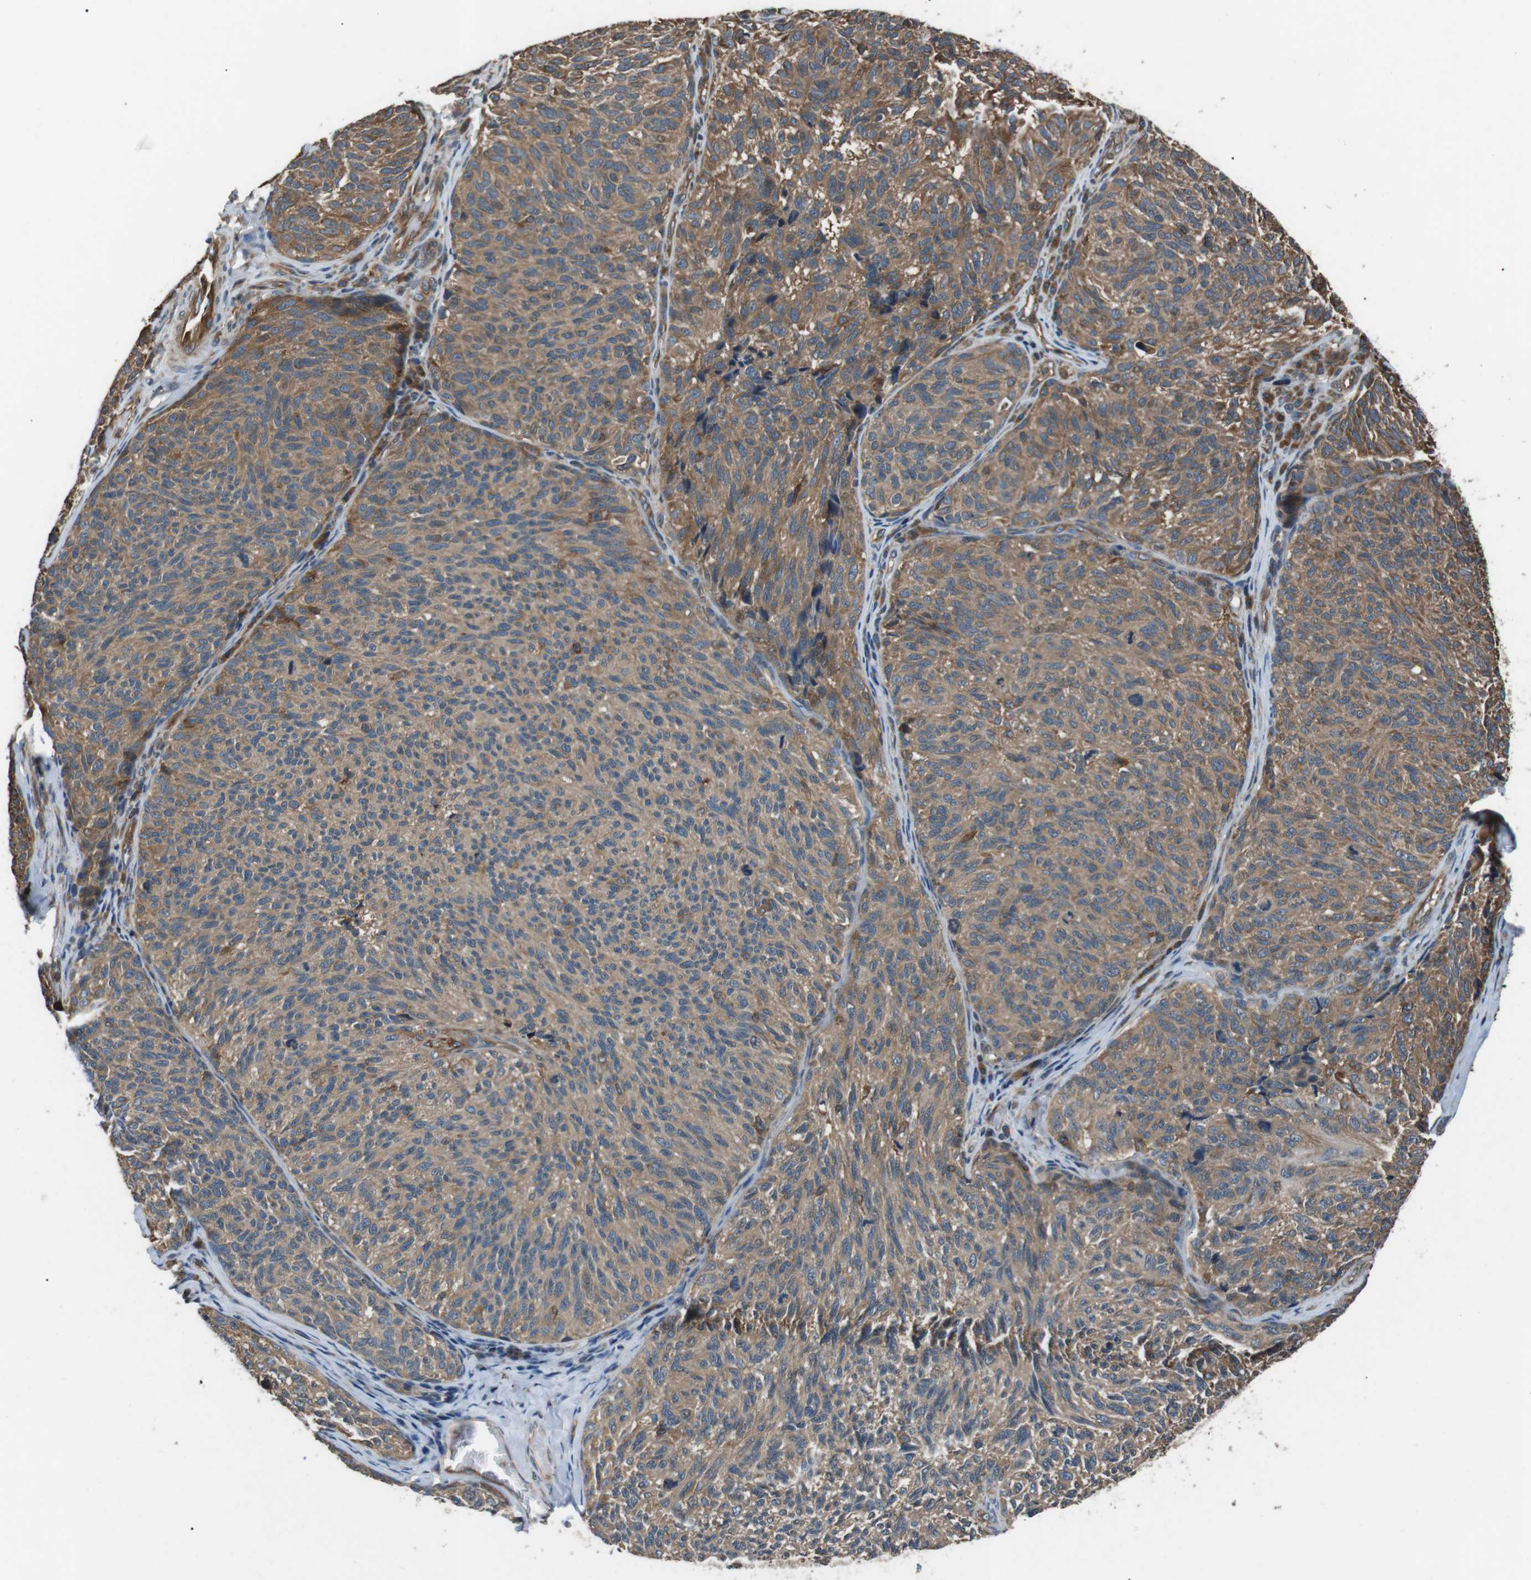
{"staining": {"intensity": "moderate", "quantity": ">75%", "location": "cytoplasmic/membranous"}, "tissue": "melanoma", "cell_type": "Tumor cells", "image_type": "cancer", "snomed": [{"axis": "morphology", "description": "Malignant melanoma, NOS"}, {"axis": "topography", "description": "Skin"}], "caption": "Moderate cytoplasmic/membranous positivity is appreciated in approximately >75% of tumor cells in malignant melanoma.", "gene": "GPR161", "patient": {"sex": "female", "age": 73}}